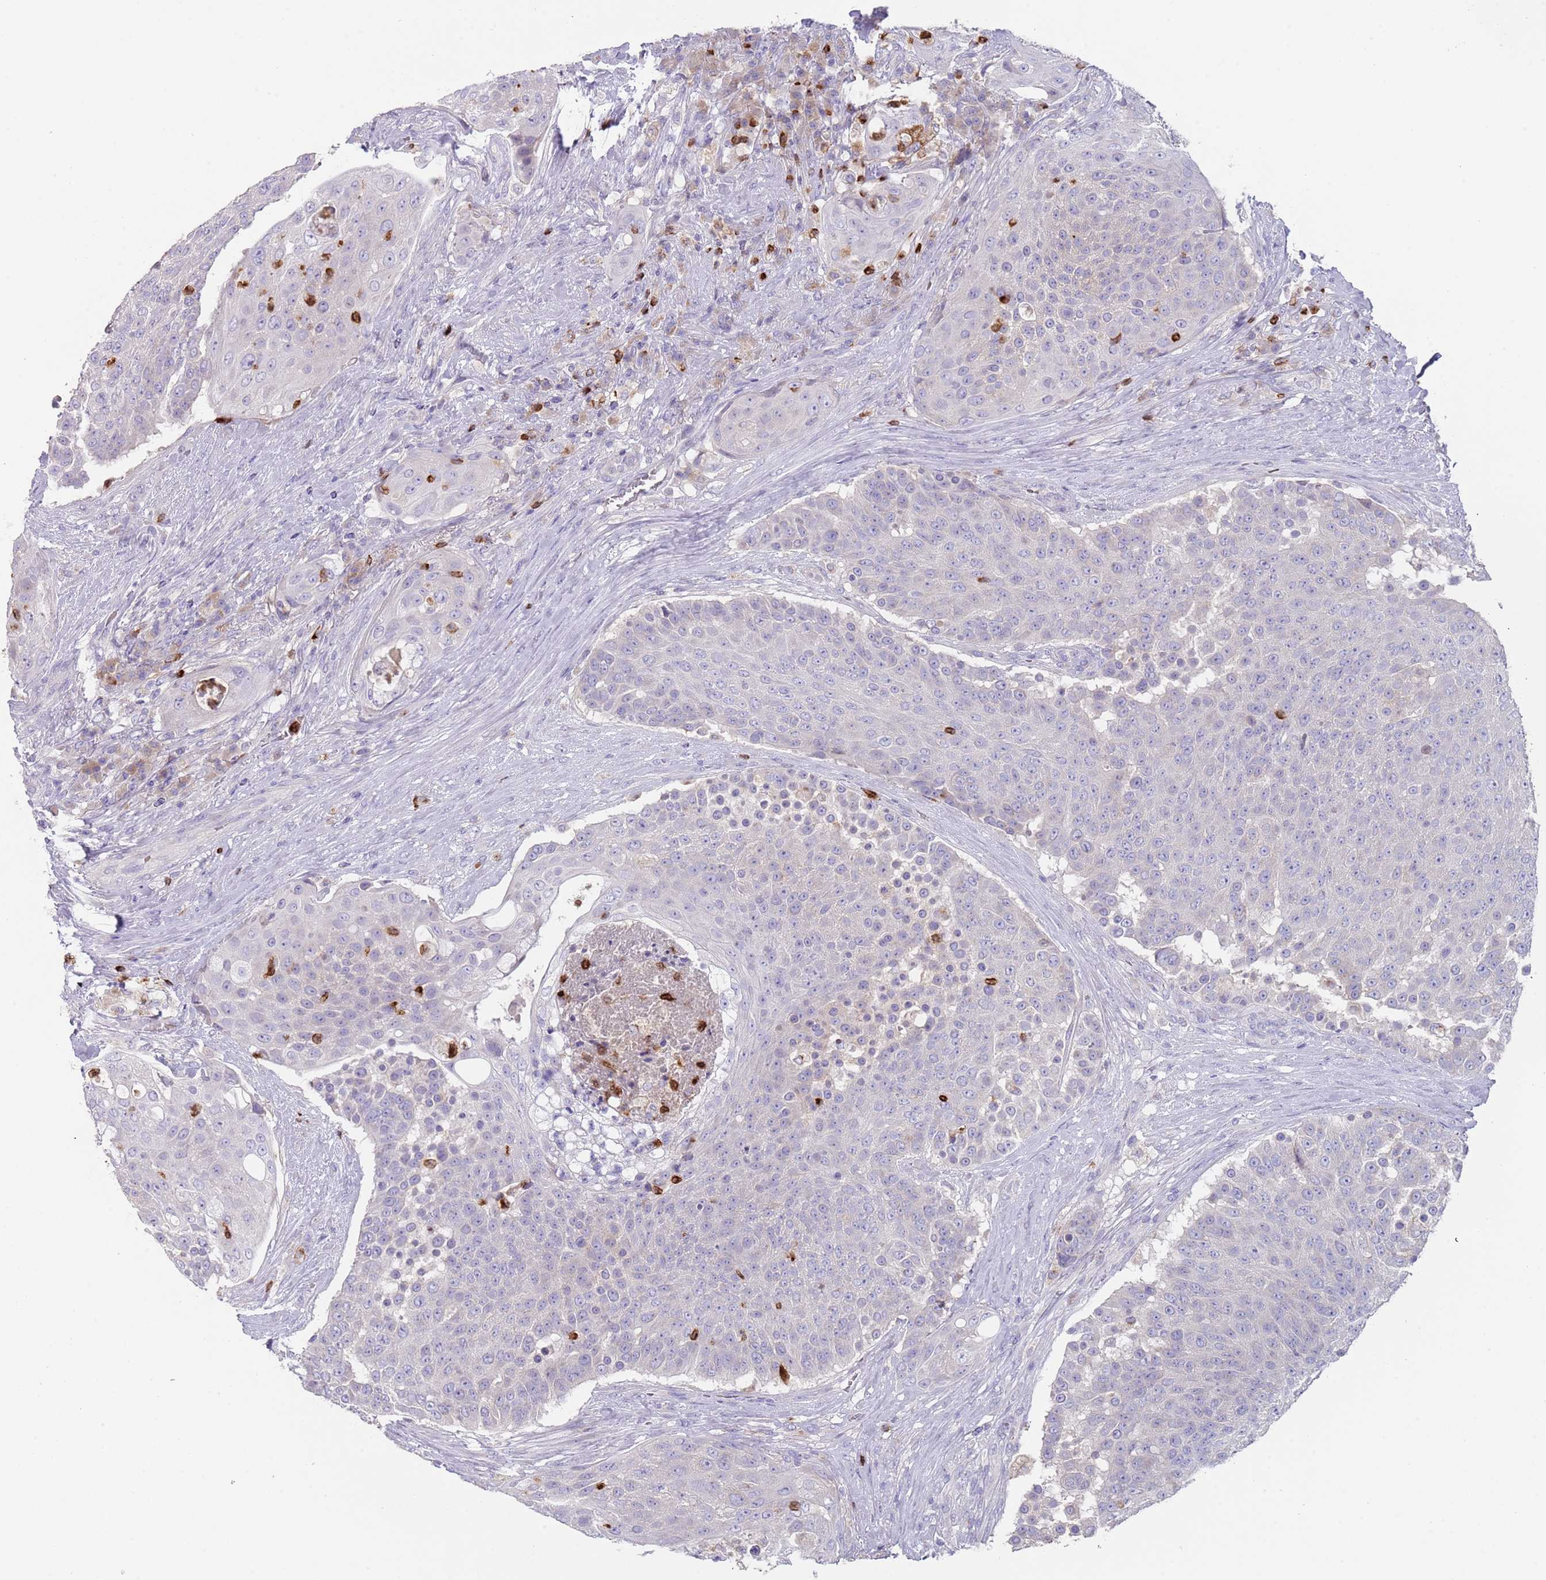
{"staining": {"intensity": "negative", "quantity": "none", "location": "none"}, "tissue": "urothelial cancer", "cell_type": "Tumor cells", "image_type": "cancer", "snomed": [{"axis": "morphology", "description": "Urothelial carcinoma, High grade"}, {"axis": "topography", "description": "Urinary bladder"}], "caption": "Immunohistochemistry (IHC) of human urothelial cancer reveals no staining in tumor cells.", "gene": "TMEM251", "patient": {"sex": "female", "age": 63}}